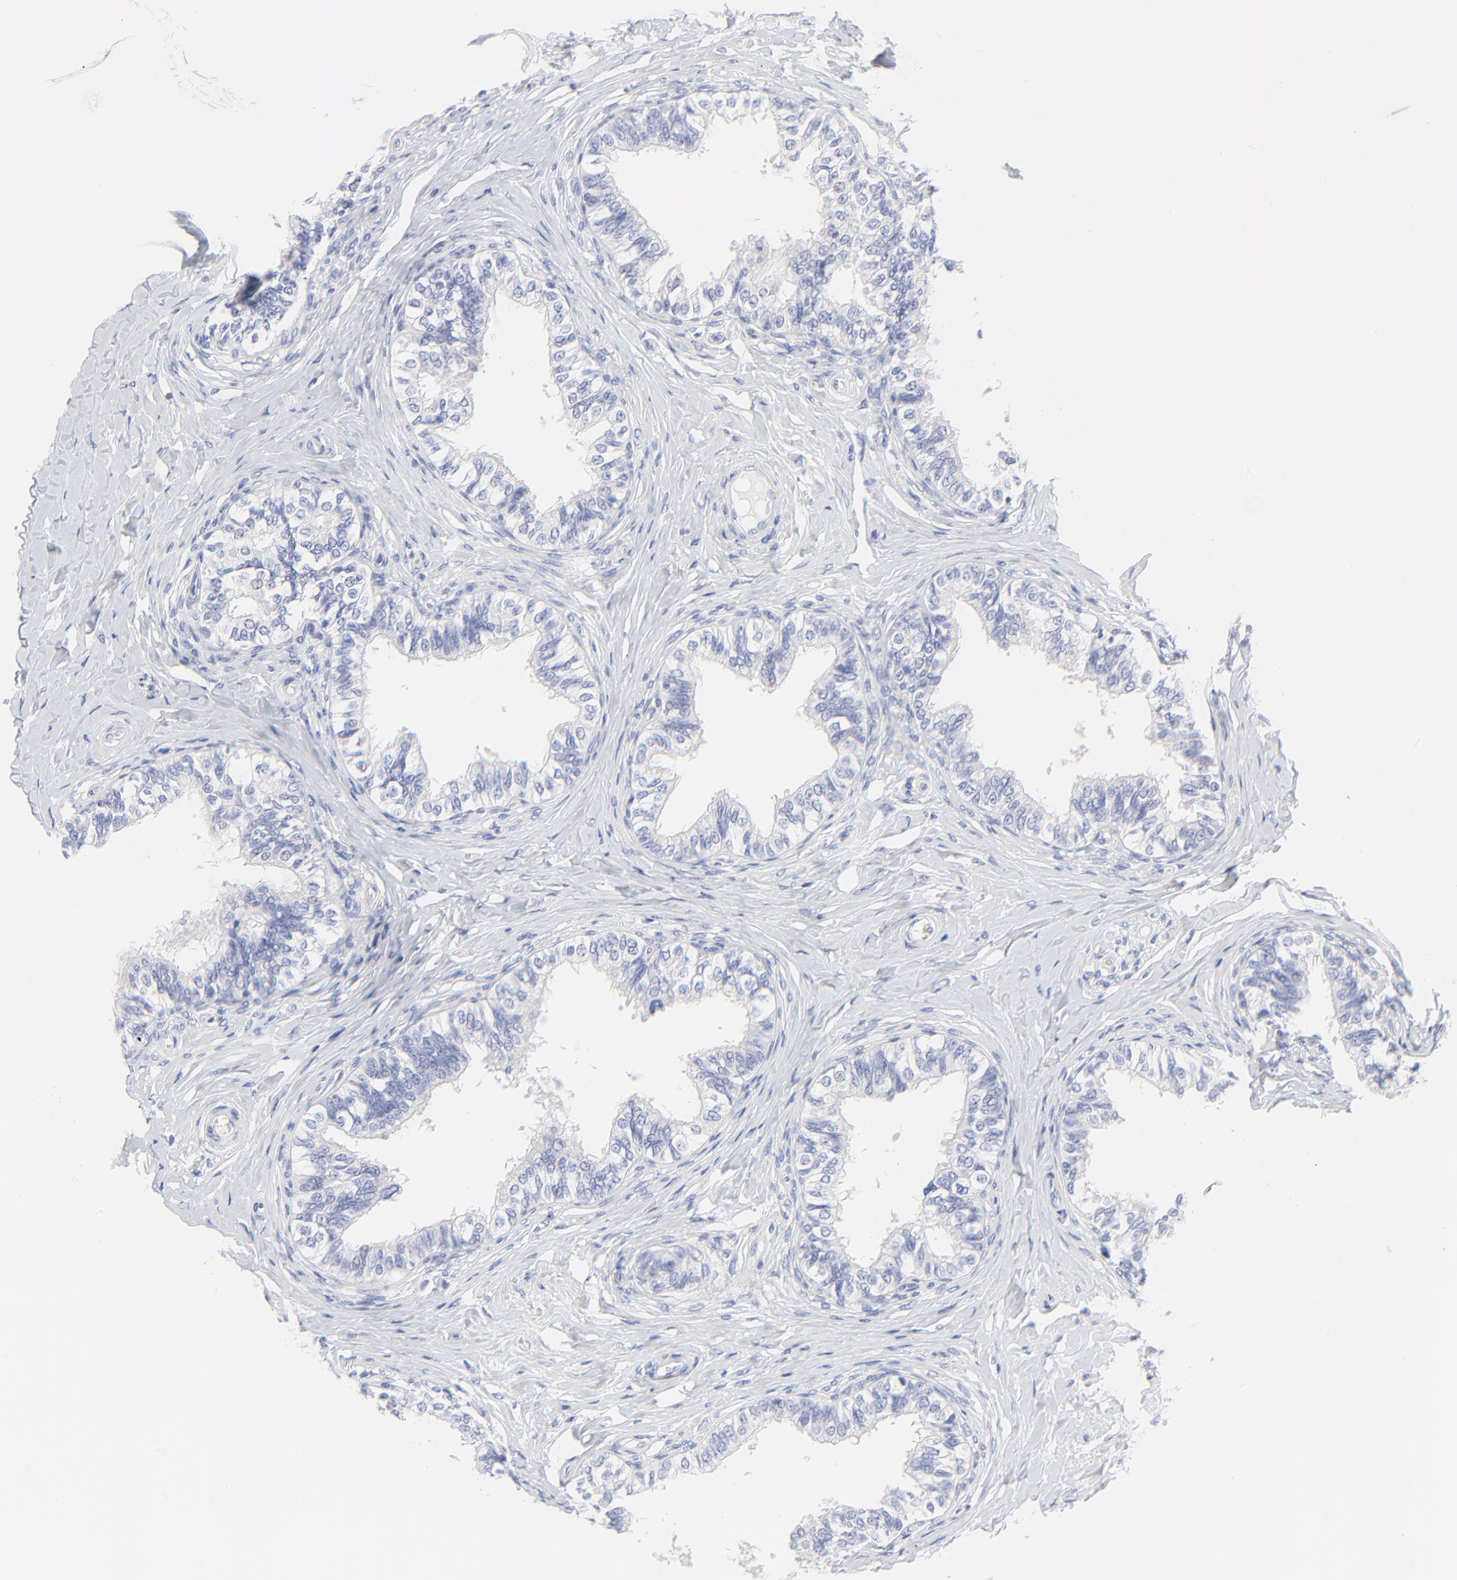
{"staining": {"intensity": "negative", "quantity": "none", "location": "none"}, "tissue": "epididymis", "cell_type": "Glandular cells", "image_type": "normal", "snomed": [{"axis": "morphology", "description": "Normal tissue, NOS"}, {"axis": "topography", "description": "Soft tissue"}, {"axis": "topography", "description": "Epididymis"}], "caption": "Epididymis stained for a protein using immunohistochemistry displays no staining glandular cells.", "gene": "PSD3", "patient": {"sex": "male", "age": 26}}